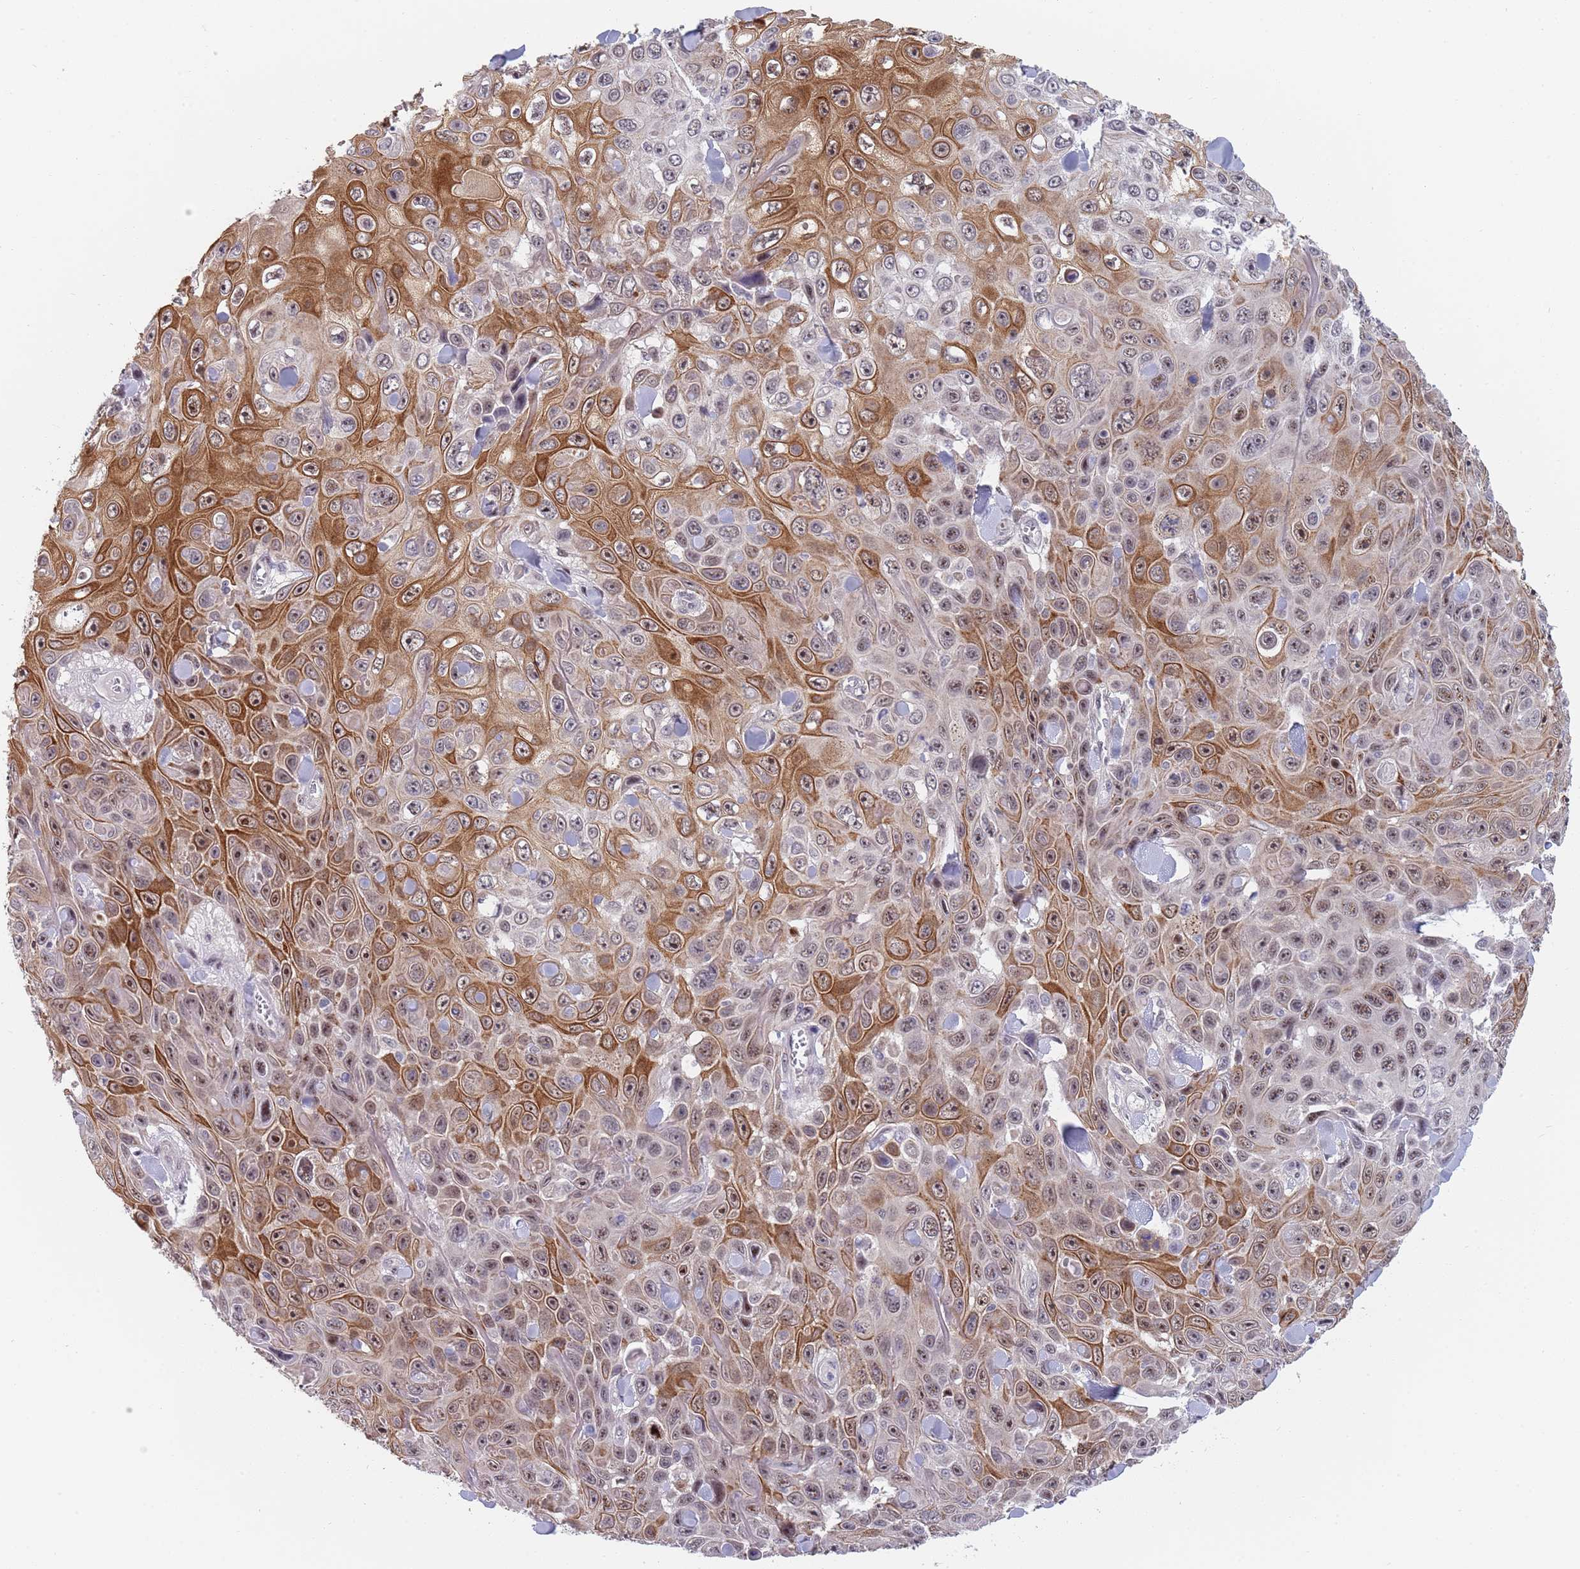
{"staining": {"intensity": "moderate", "quantity": "25%-75%", "location": "cytoplasmic/membranous,nuclear"}, "tissue": "skin cancer", "cell_type": "Tumor cells", "image_type": "cancer", "snomed": [{"axis": "morphology", "description": "Squamous cell carcinoma, NOS"}, {"axis": "topography", "description": "Skin"}], "caption": "A brown stain highlights moderate cytoplasmic/membranous and nuclear positivity of a protein in skin cancer (squamous cell carcinoma) tumor cells.", "gene": "PLCL2", "patient": {"sex": "male", "age": 82}}